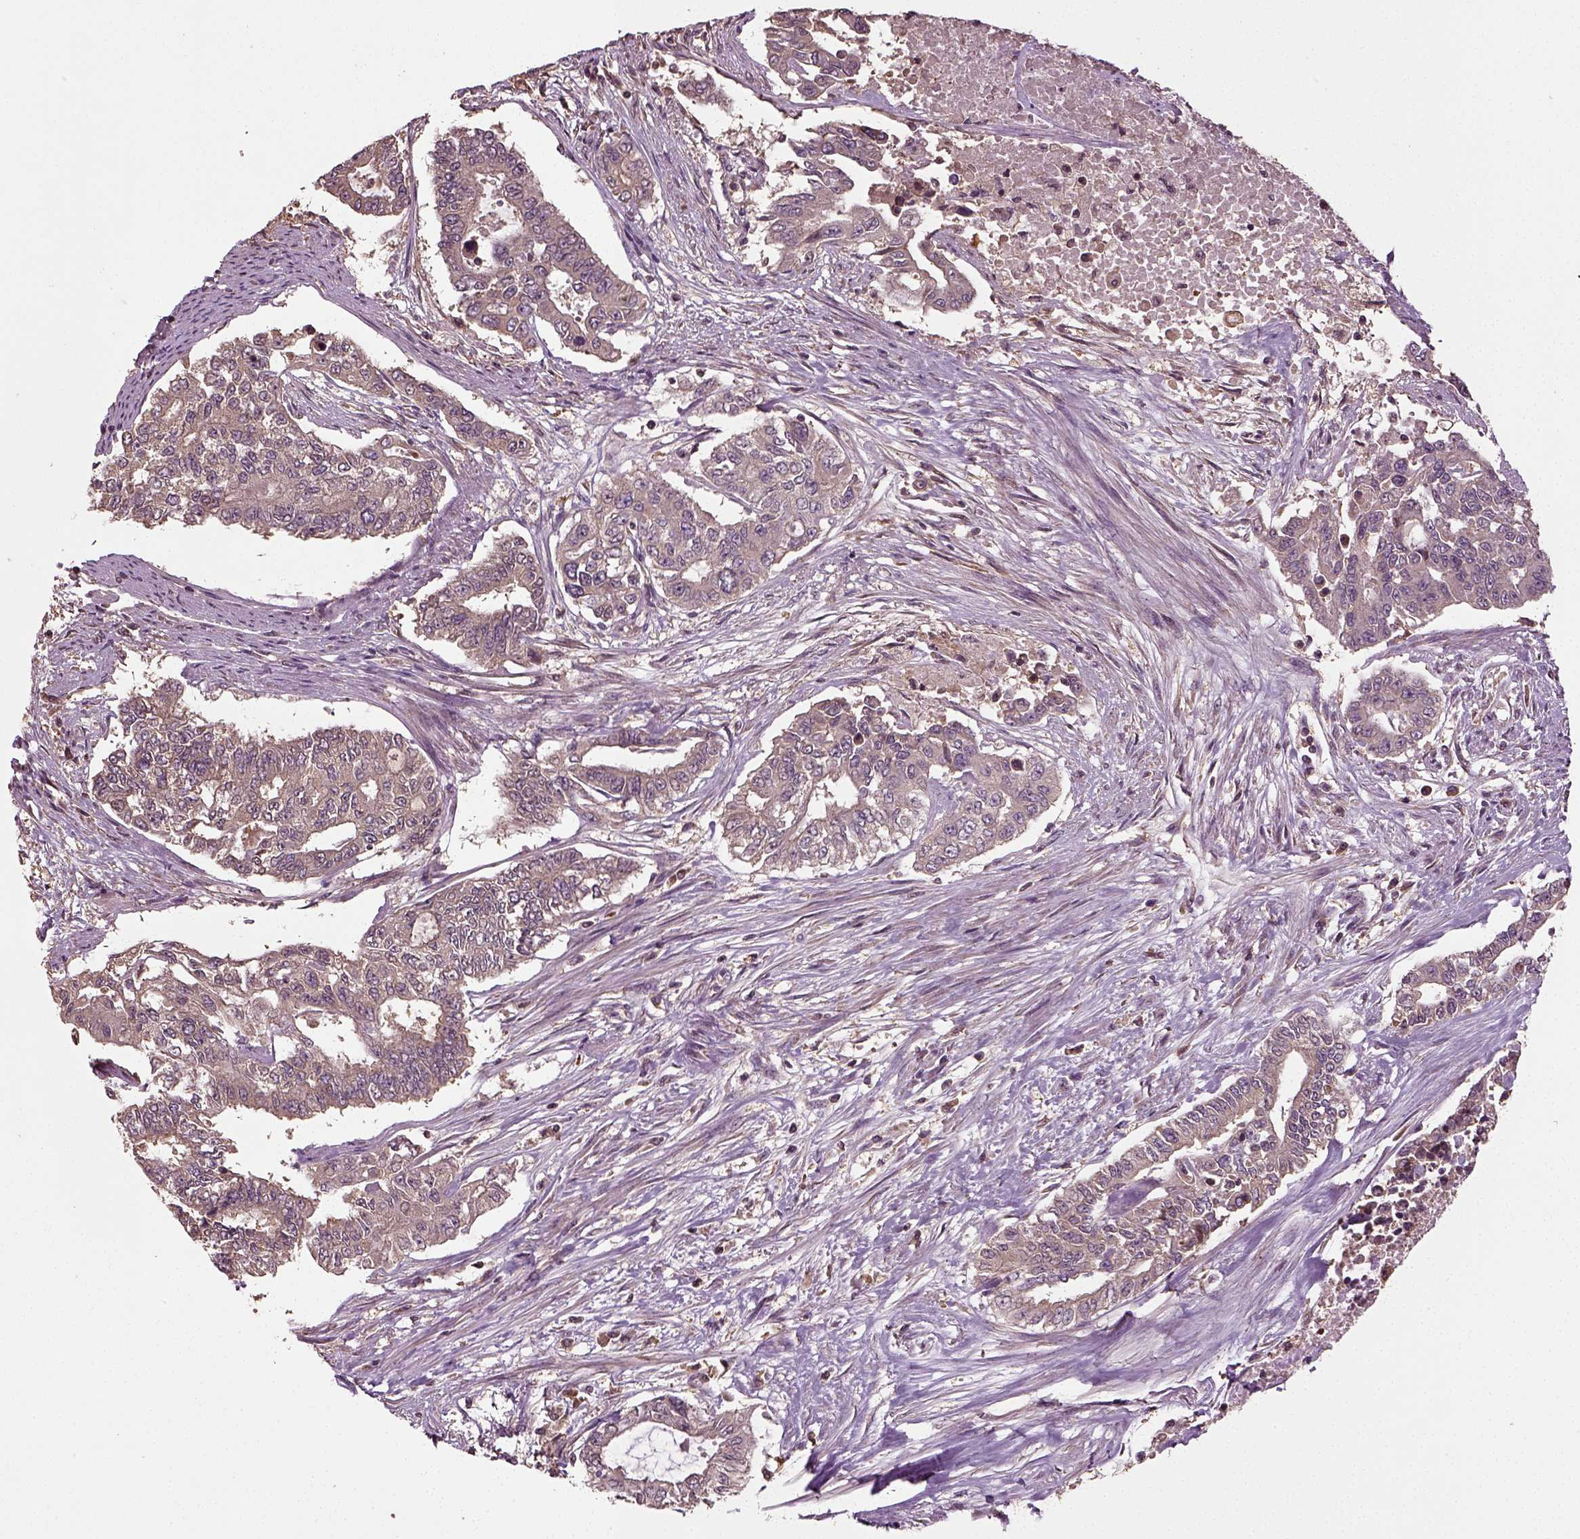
{"staining": {"intensity": "weak", "quantity": "25%-75%", "location": "cytoplasmic/membranous"}, "tissue": "endometrial cancer", "cell_type": "Tumor cells", "image_type": "cancer", "snomed": [{"axis": "morphology", "description": "Adenocarcinoma, NOS"}, {"axis": "topography", "description": "Uterus"}], "caption": "This histopathology image demonstrates IHC staining of human adenocarcinoma (endometrial), with low weak cytoplasmic/membranous expression in about 25%-75% of tumor cells.", "gene": "ERV3-1", "patient": {"sex": "female", "age": 59}}